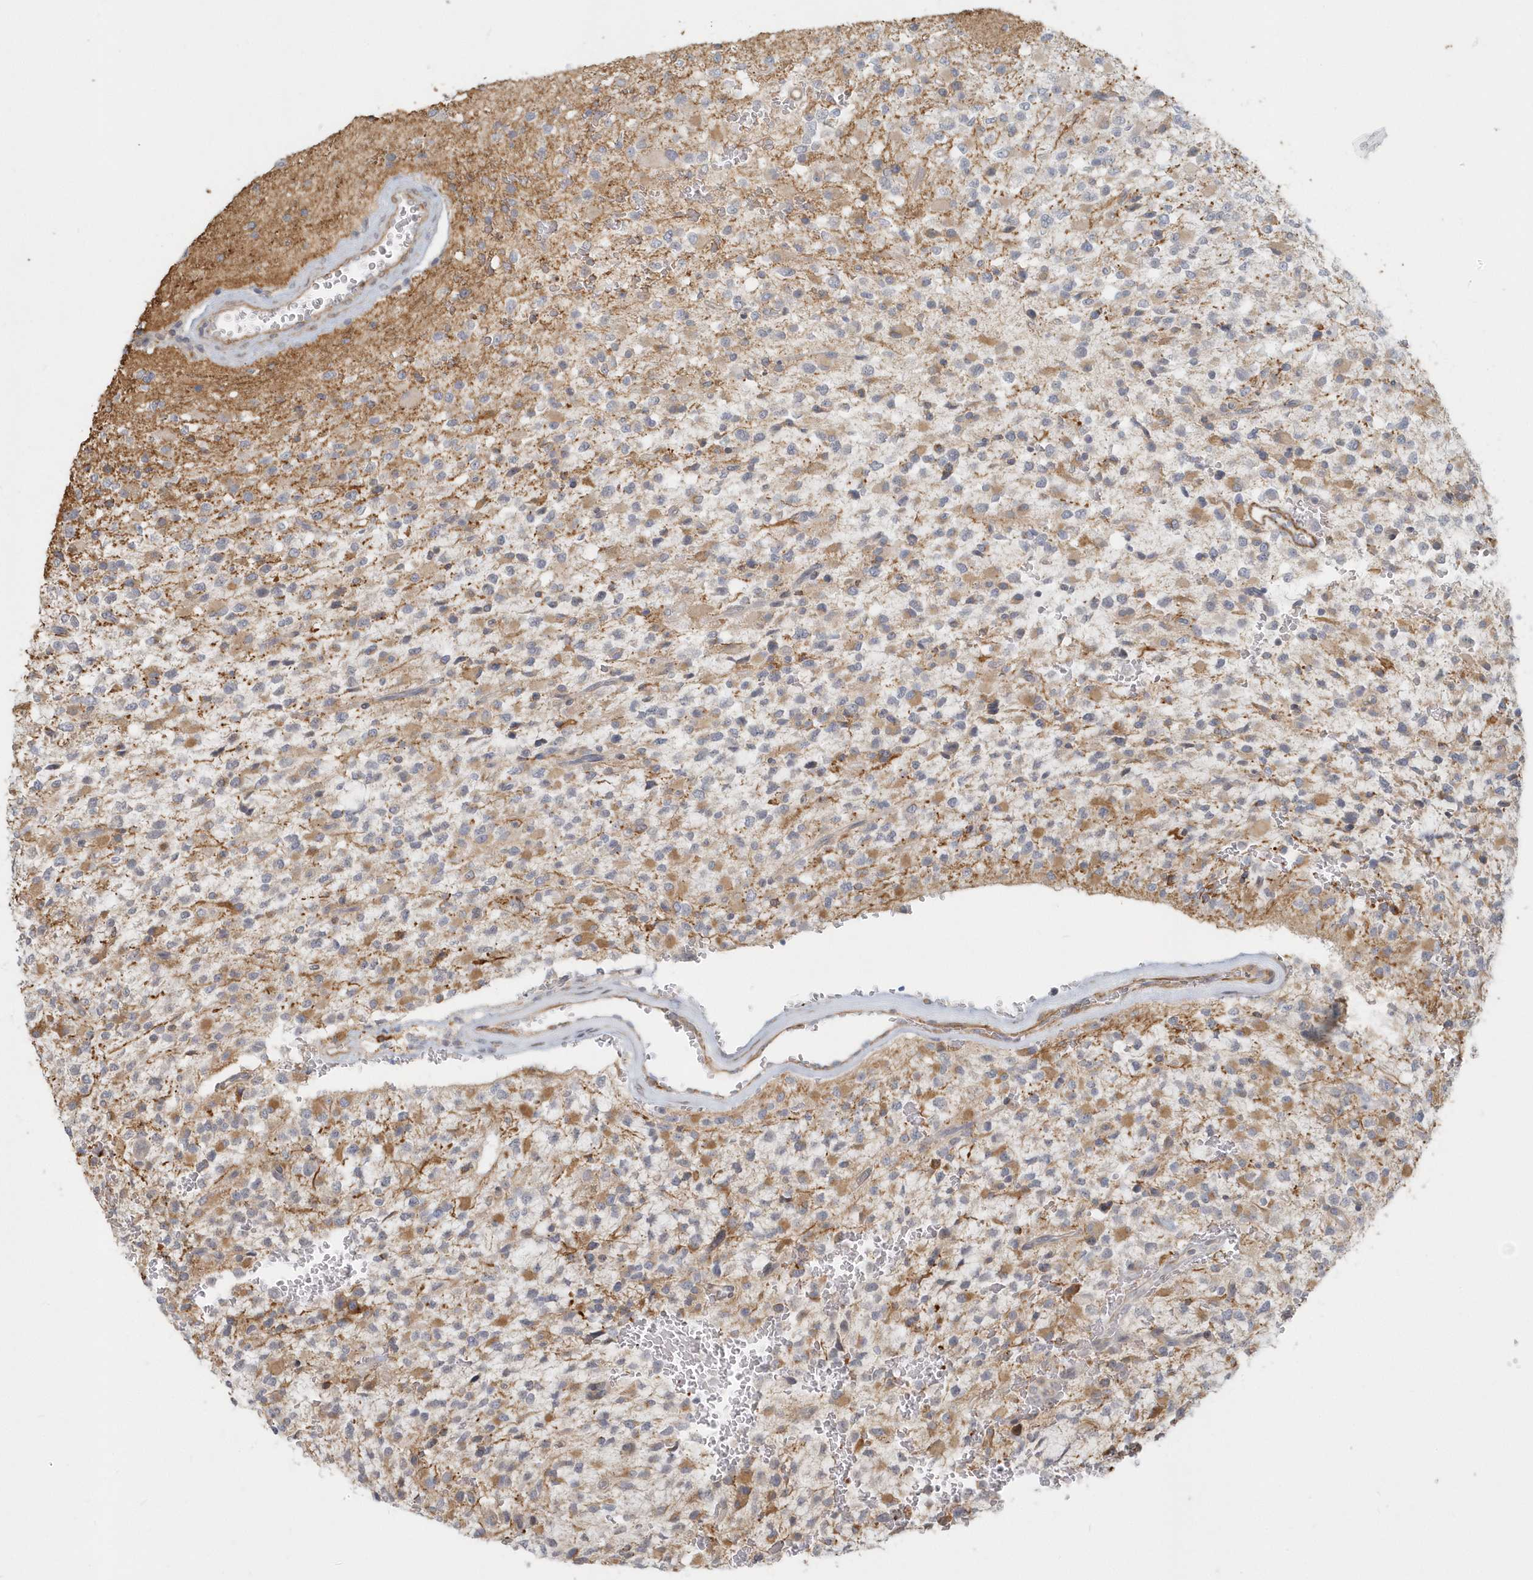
{"staining": {"intensity": "moderate", "quantity": "<25%", "location": "cytoplasmic/membranous"}, "tissue": "glioma", "cell_type": "Tumor cells", "image_type": "cancer", "snomed": [{"axis": "morphology", "description": "Glioma, malignant, High grade"}, {"axis": "topography", "description": "Brain"}], "caption": "Moderate cytoplasmic/membranous expression is appreciated in approximately <25% of tumor cells in malignant glioma (high-grade).", "gene": "NAPB", "patient": {"sex": "male", "age": 34}}